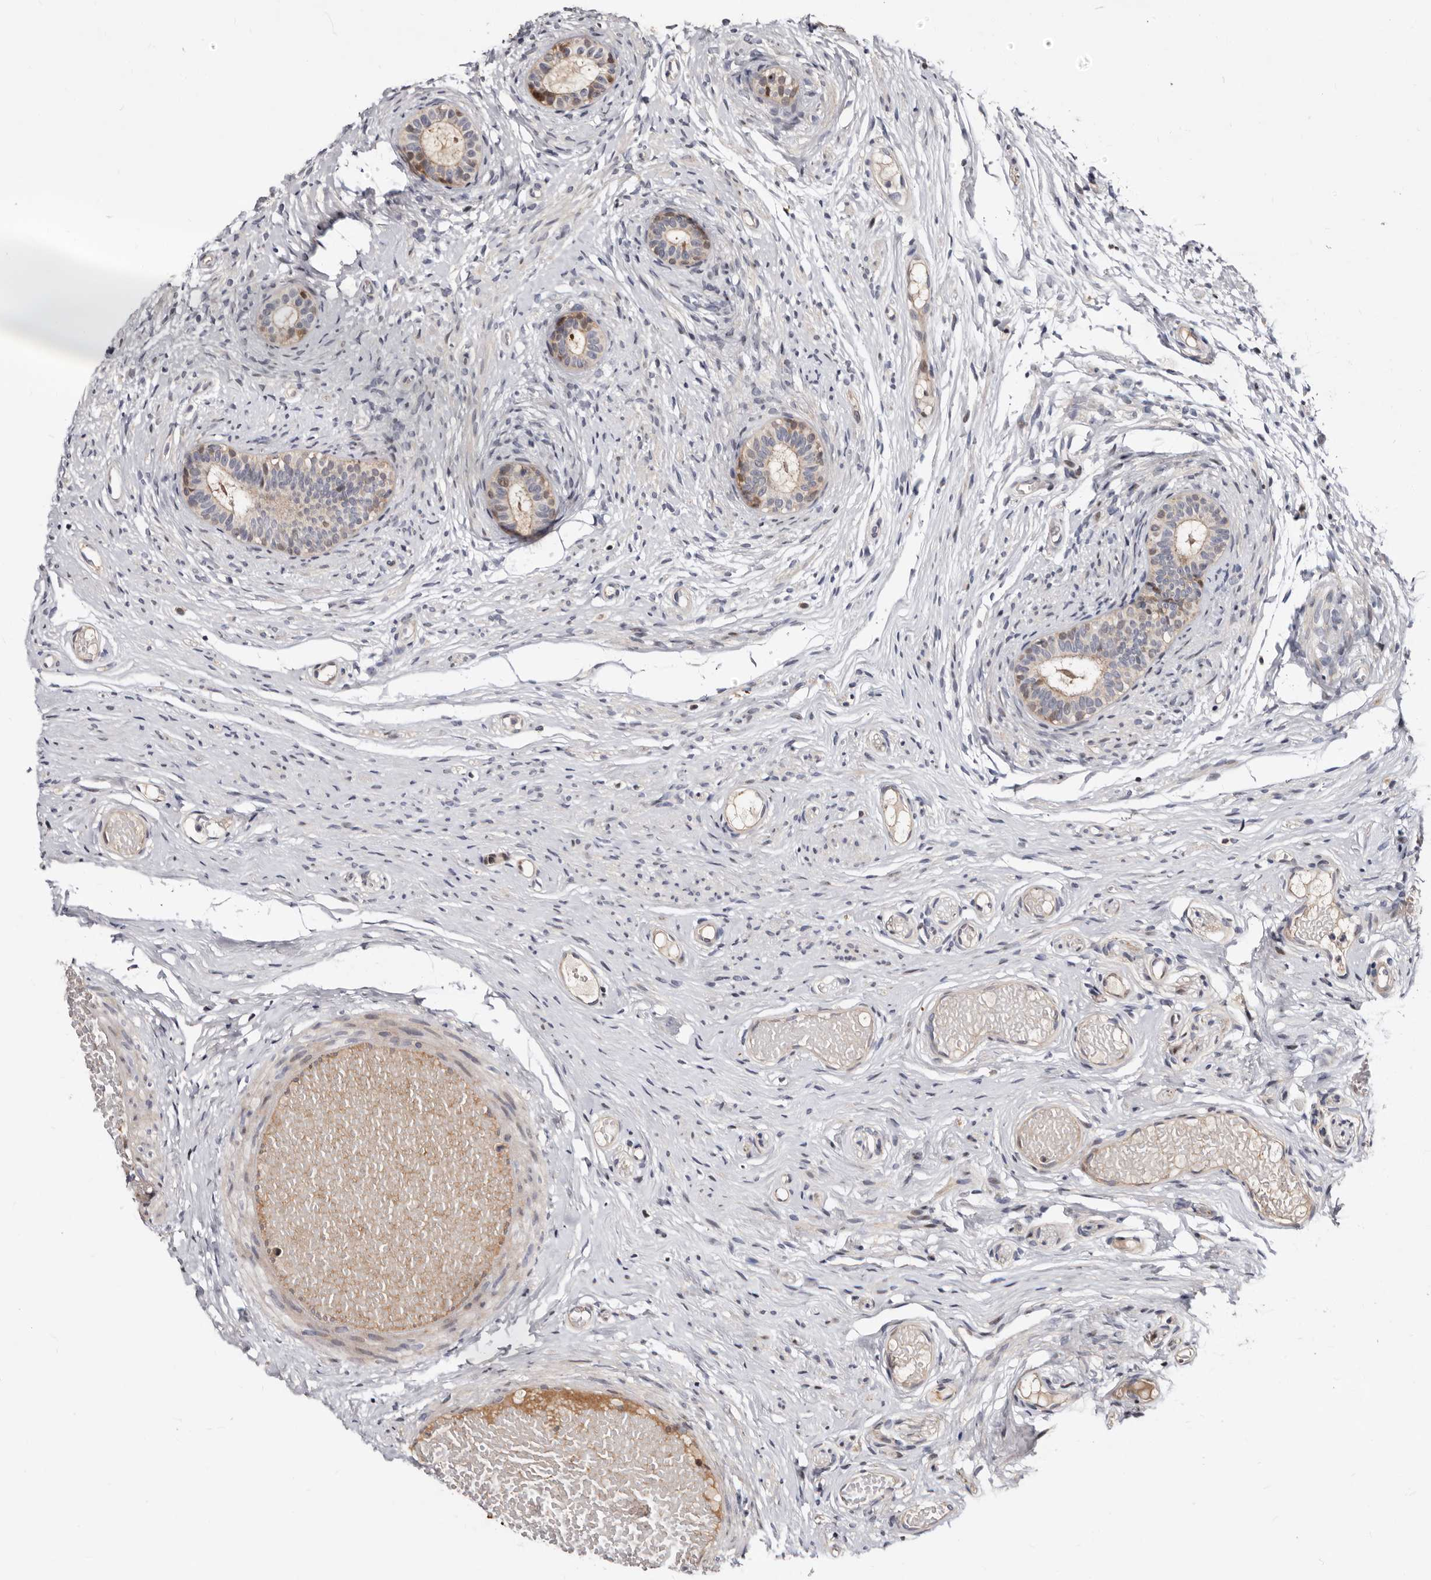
{"staining": {"intensity": "moderate", "quantity": "25%-75%", "location": "cytoplasmic/membranous"}, "tissue": "epididymis", "cell_type": "Glandular cells", "image_type": "normal", "snomed": [{"axis": "morphology", "description": "Normal tissue, NOS"}, {"axis": "topography", "description": "Epididymis"}], "caption": "A high-resolution image shows immunohistochemistry staining of normal epididymis, which shows moderate cytoplasmic/membranous positivity in approximately 25%-75% of glandular cells.", "gene": "WEE2", "patient": {"sex": "male", "age": 9}}